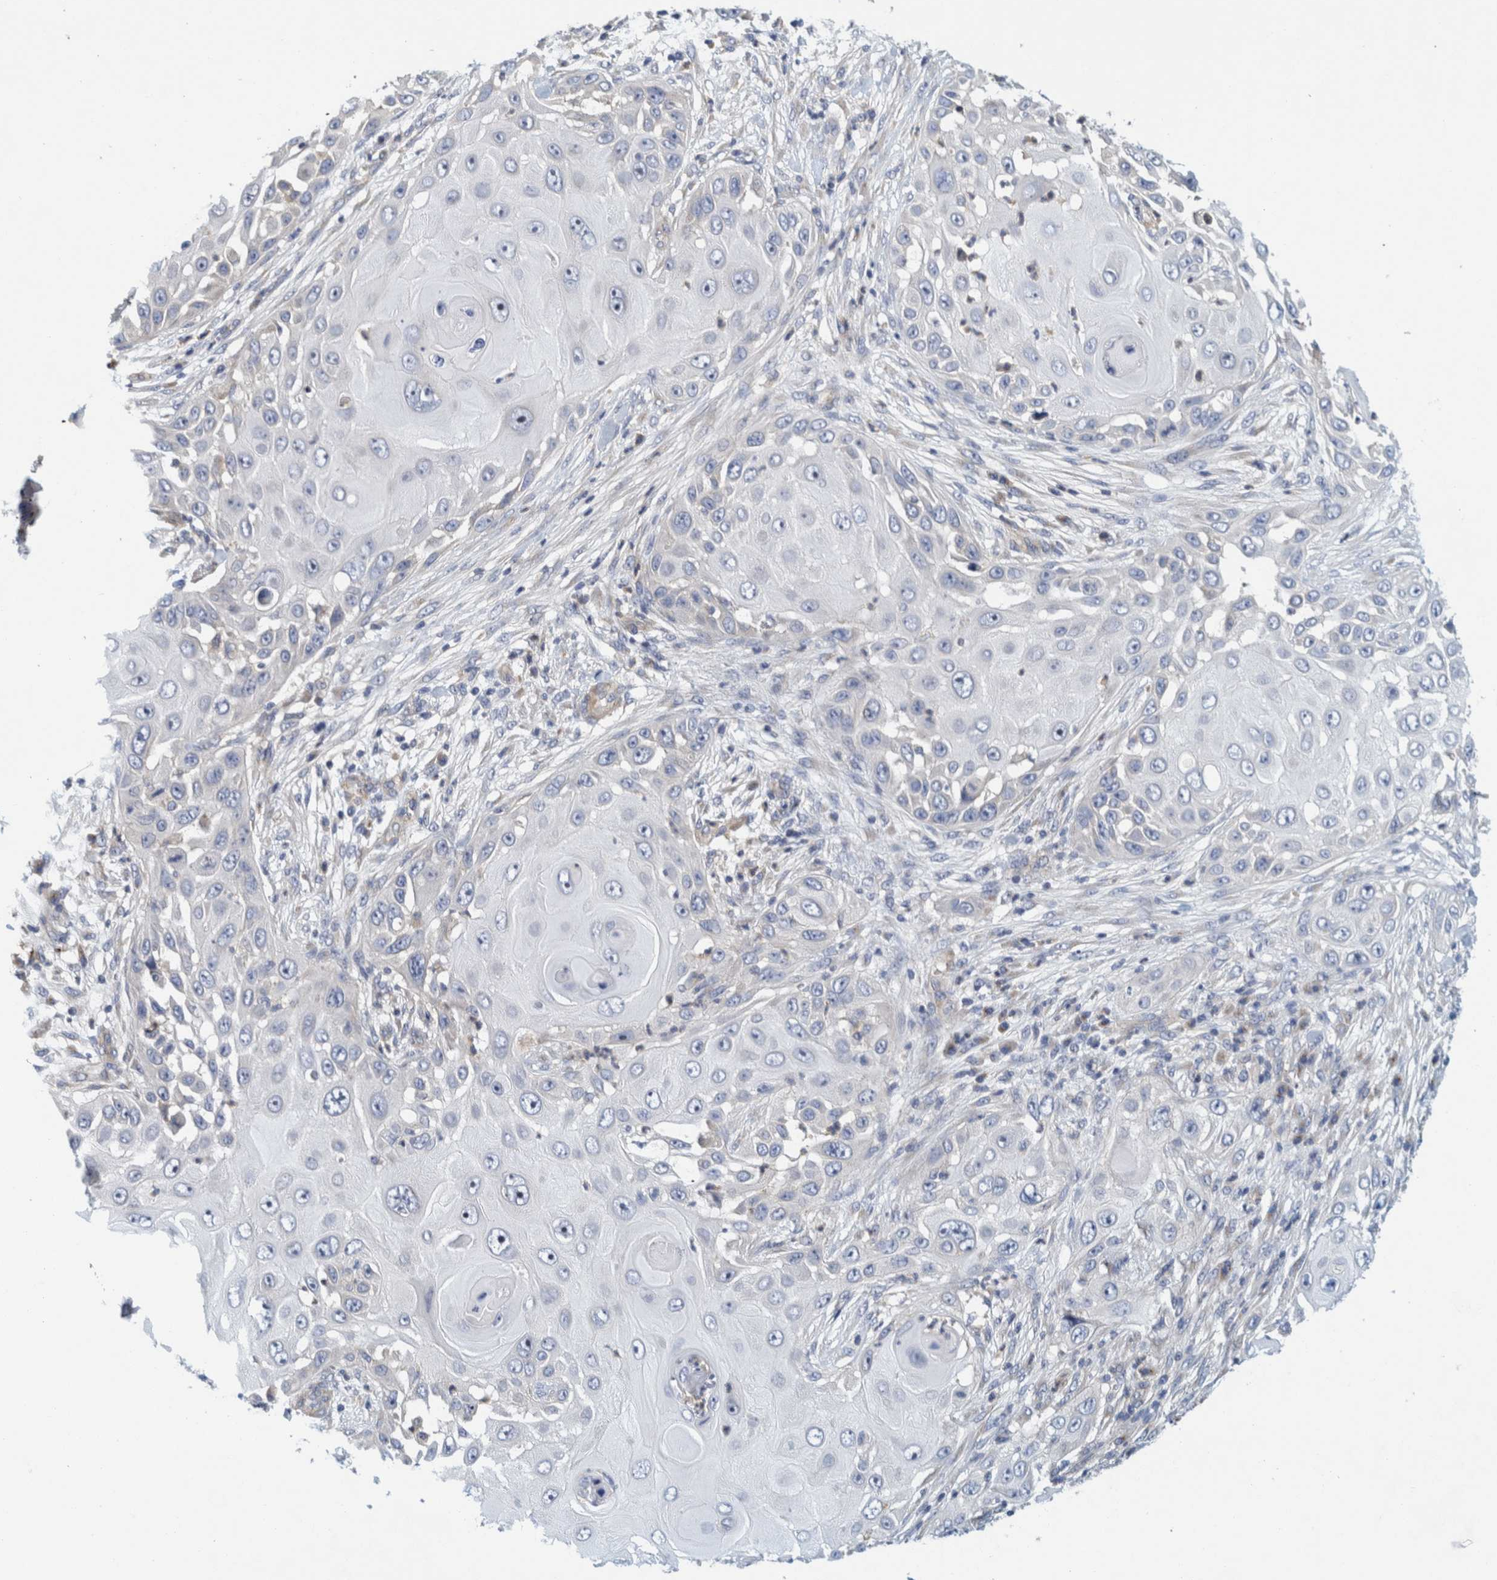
{"staining": {"intensity": "negative", "quantity": "none", "location": "none"}, "tissue": "skin cancer", "cell_type": "Tumor cells", "image_type": "cancer", "snomed": [{"axis": "morphology", "description": "Squamous cell carcinoma, NOS"}, {"axis": "topography", "description": "Skin"}], "caption": "DAB immunohistochemical staining of skin squamous cell carcinoma shows no significant staining in tumor cells. (DAB immunohistochemistry visualized using brightfield microscopy, high magnification).", "gene": "ZNF324B", "patient": {"sex": "female", "age": 44}}